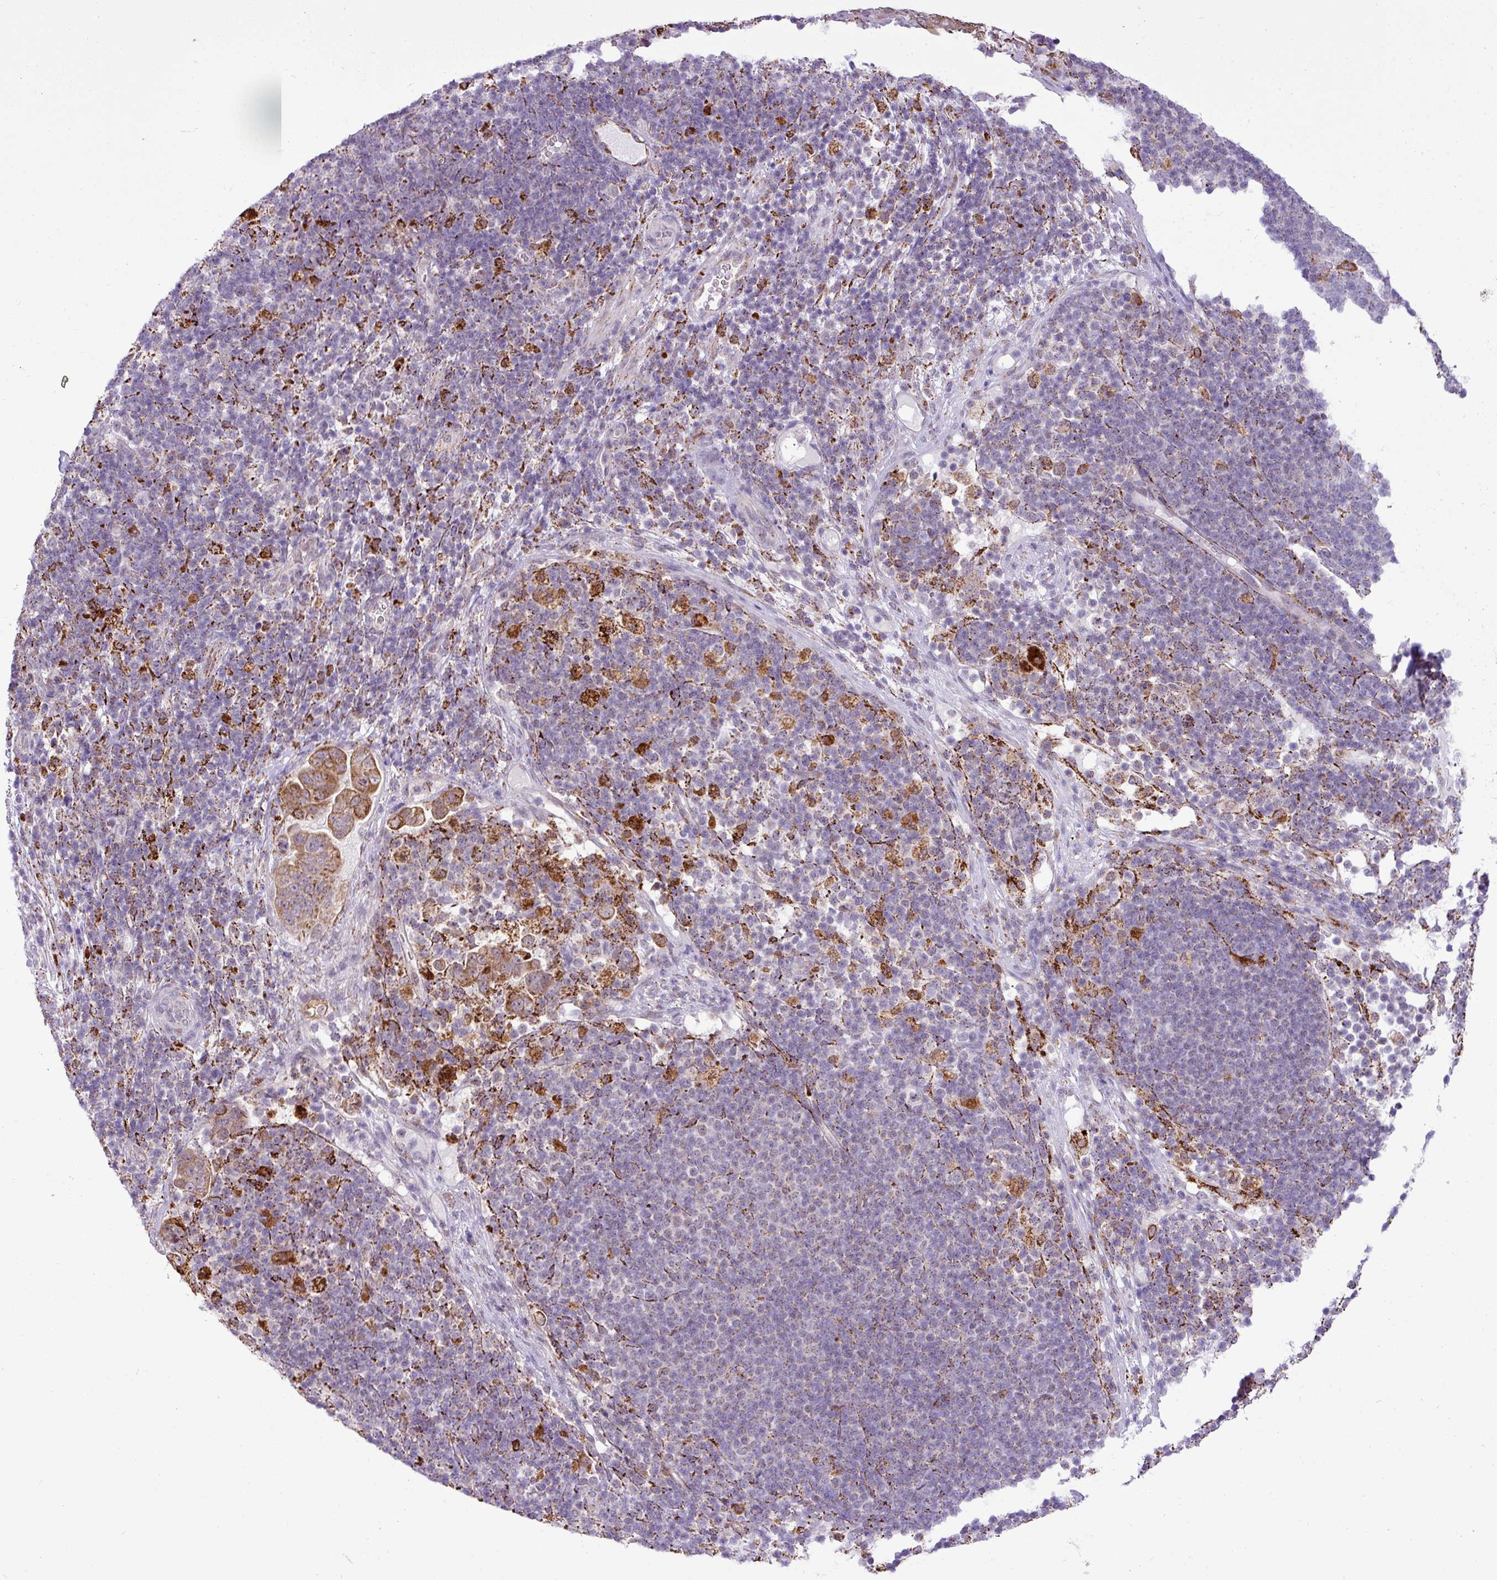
{"staining": {"intensity": "moderate", "quantity": ">75%", "location": "cytoplasmic/membranous"}, "tissue": "pancreatic cancer", "cell_type": "Tumor cells", "image_type": "cancer", "snomed": [{"axis": "morphology", "description": "Adenocarcinoma, NOS"}, {"axis": "topography", "description": "Pancreas"}], "caption": "High-magnification brightfield microscopy of pancreatic cancer (adenocarcinoma) stained with DAB (brown) and counterstained with hematoxylin (blue). tumor cells exhibit moderate cytoplasmic/membranous staining is appreciated in approximately>75% of cells. Immunohistochemistry stains the protein of interest in brown and the nuclei are stained blue.", "gene": "SGPP1", "patient": {"sex": "female", "age": 63}}